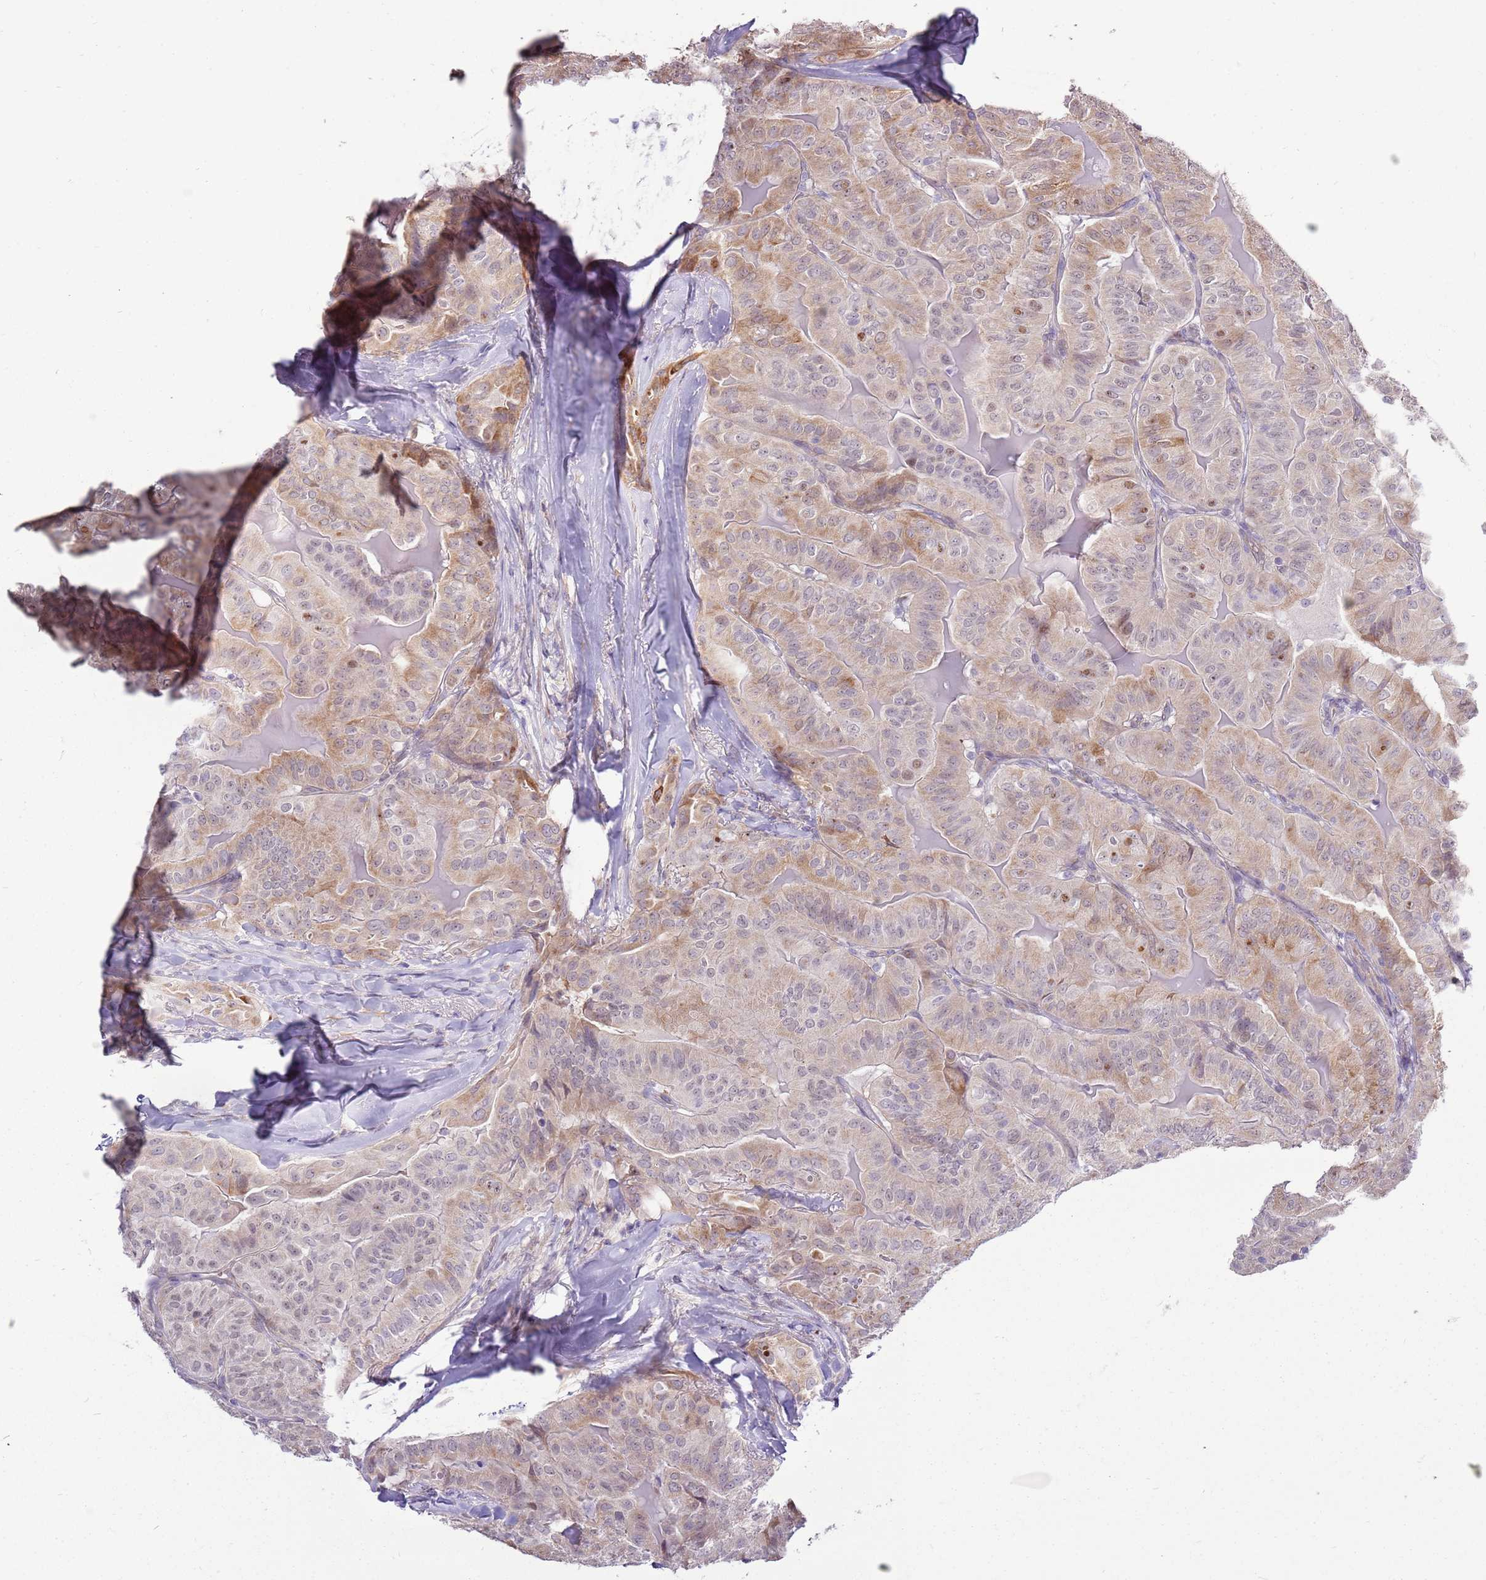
{"staining": {"intensity": "moderate", "quantity": ">75%", "location": "cytoplasmic/membranous"}, "tissue": "thyroid cancer", "cell_type": "Tumor cells", "image_type": "cancer", "snomed": [{"axis": "morphology", "description": "Papillary adenocarcinoma, NOS"}, {"axis": "topography", "description": "Thyroid gland"}], "caption": "Immunohistochemistry (IHC) histopathology image of human thyroid cancer (papillary adenocarcinoma) stained for a protein (brown), which displays medium levels of moderate cytoplasmic/membranous staining in about >75% of tumor cells.", "gene": "UGGT2", "patient": {"sex": "female", "age": 68}}